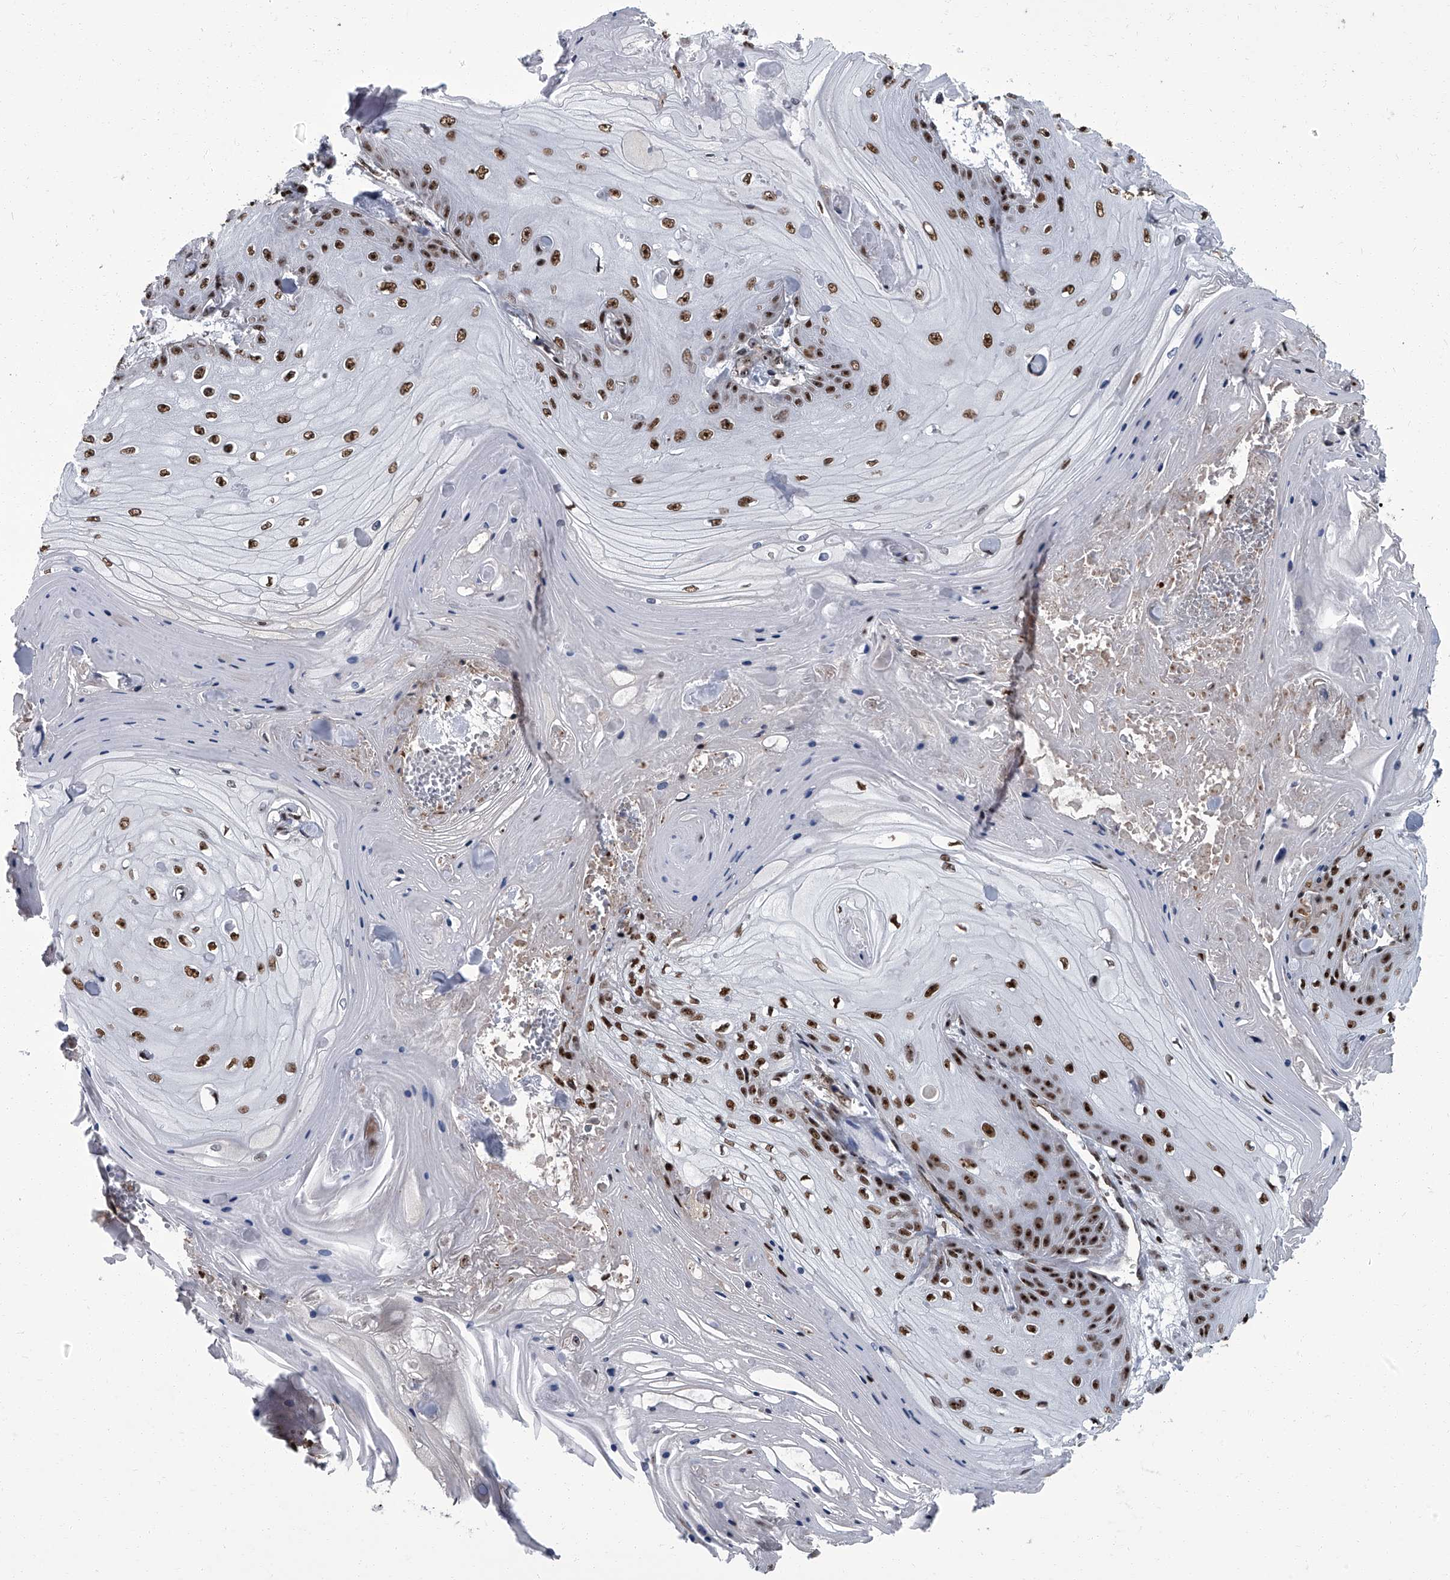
{"staining": {"intensity": "strong", "quantity": ">75%", "location": "nuclear"}, "tissue": "skin cancer", "cell_type": "Tumor cells", "image_type": "cancer", "snomed": [{"axis": "morphology", "description": "Squamous cell carcinoma, NOS"}, {"axis": "topography", "description": "Skin"}], "caption": "This is a photomicrograph of IHC staining of skin cancer, which shows strong positivity in the nuclear of tumor cells.", "gene": "ZNF518B", "patient": {"sex": "male", "age": 74}}